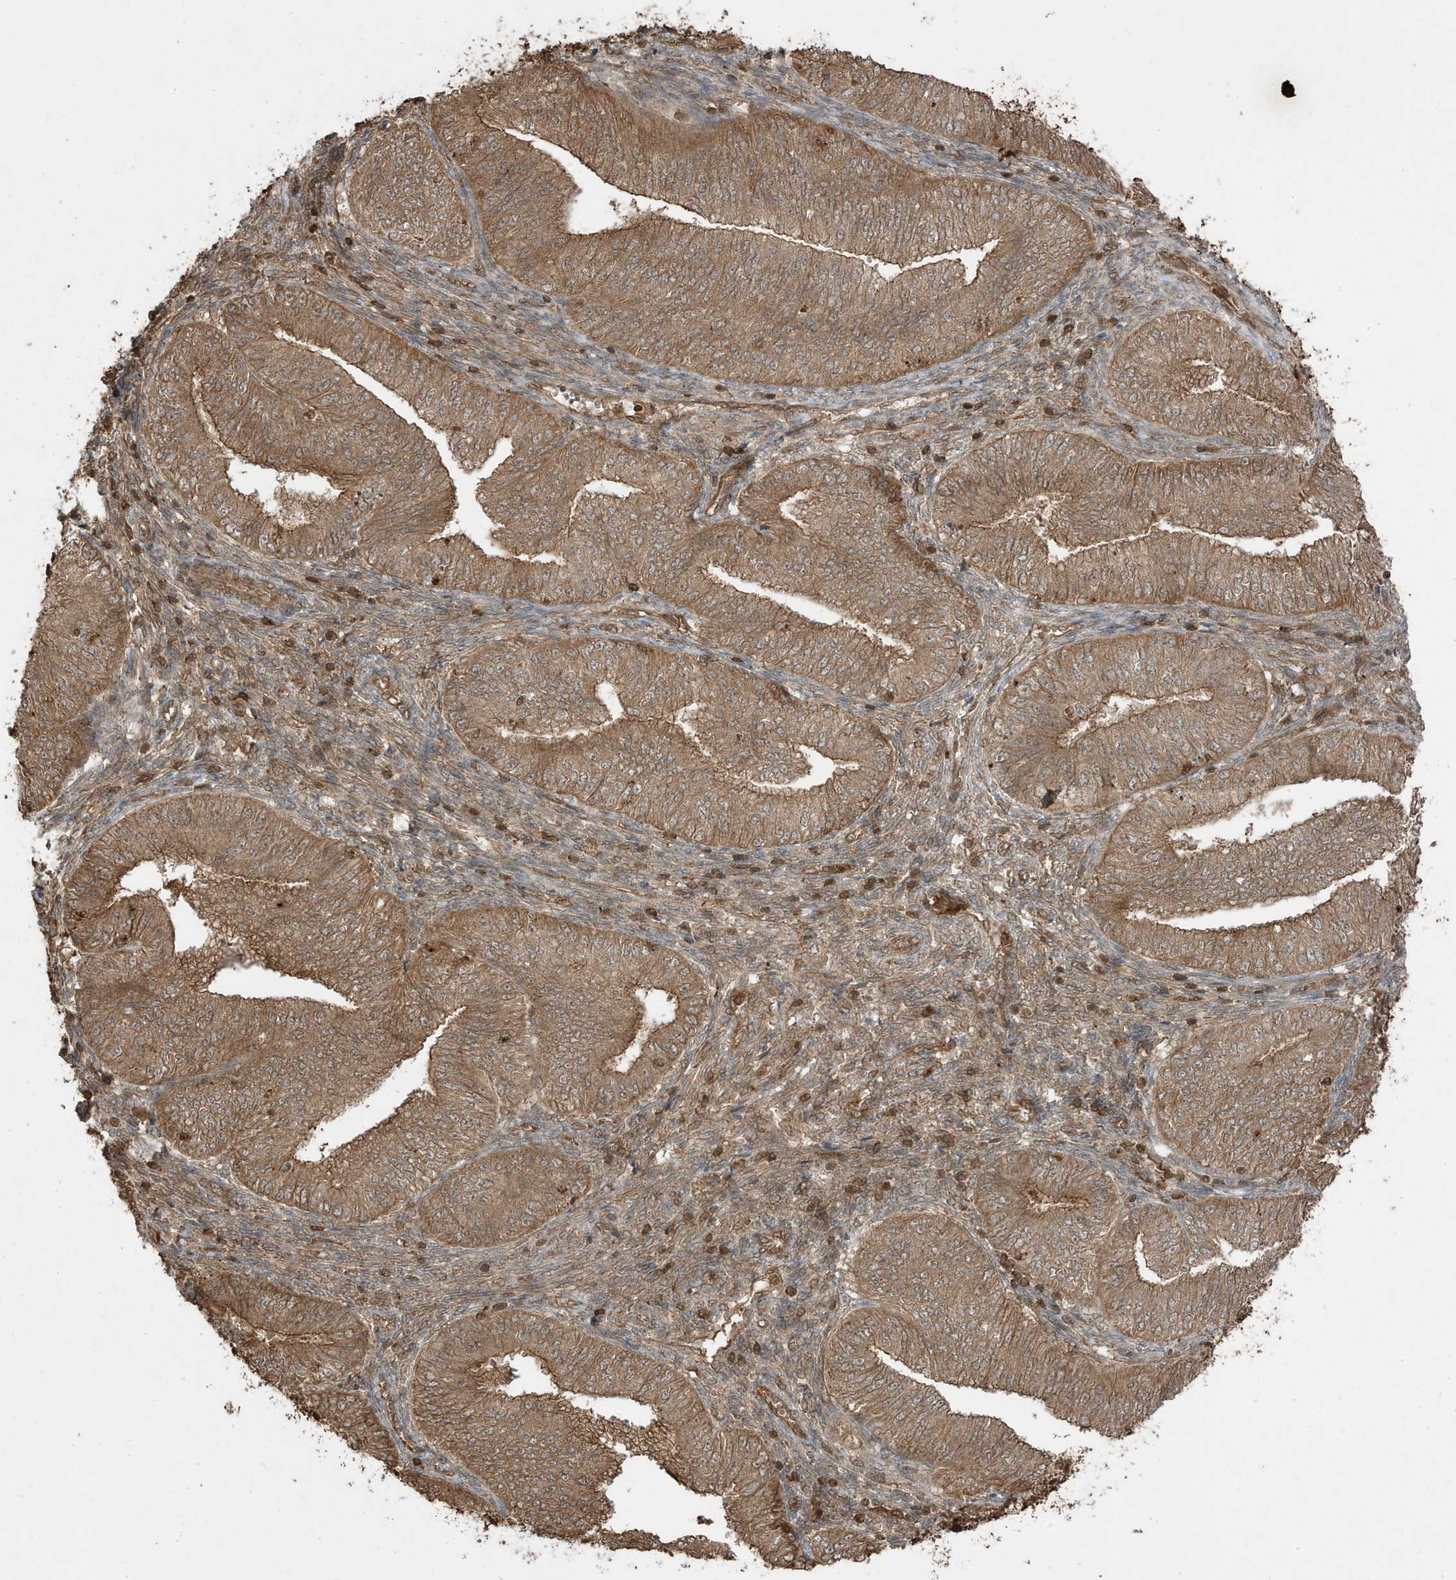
{"staining": {"intensity": "moderate", "quantity": ">75%", "location": "cytoplasmic/membranous"}, "tissue": "endometrial cancer", "cell_type": "Tumor cells", "image_type": "cancer", "snomed": [{"axis": "morphology", "description": "Normal tissue, NOS"}, {"axis": "morphology", "description": "Adenocarcinoma, NOS"}, {"axis": "topography", "description": "Endometrium"}], "caption": "An IHC photomicrograph of neoplastic tissue is shown. Protein staining in brown labels moderate cytoplasmic/membranous positivity in endometrial cancer within tumor cells.", "gene": "ASAP1", "patient": {"sex": "female", "age": 53}}